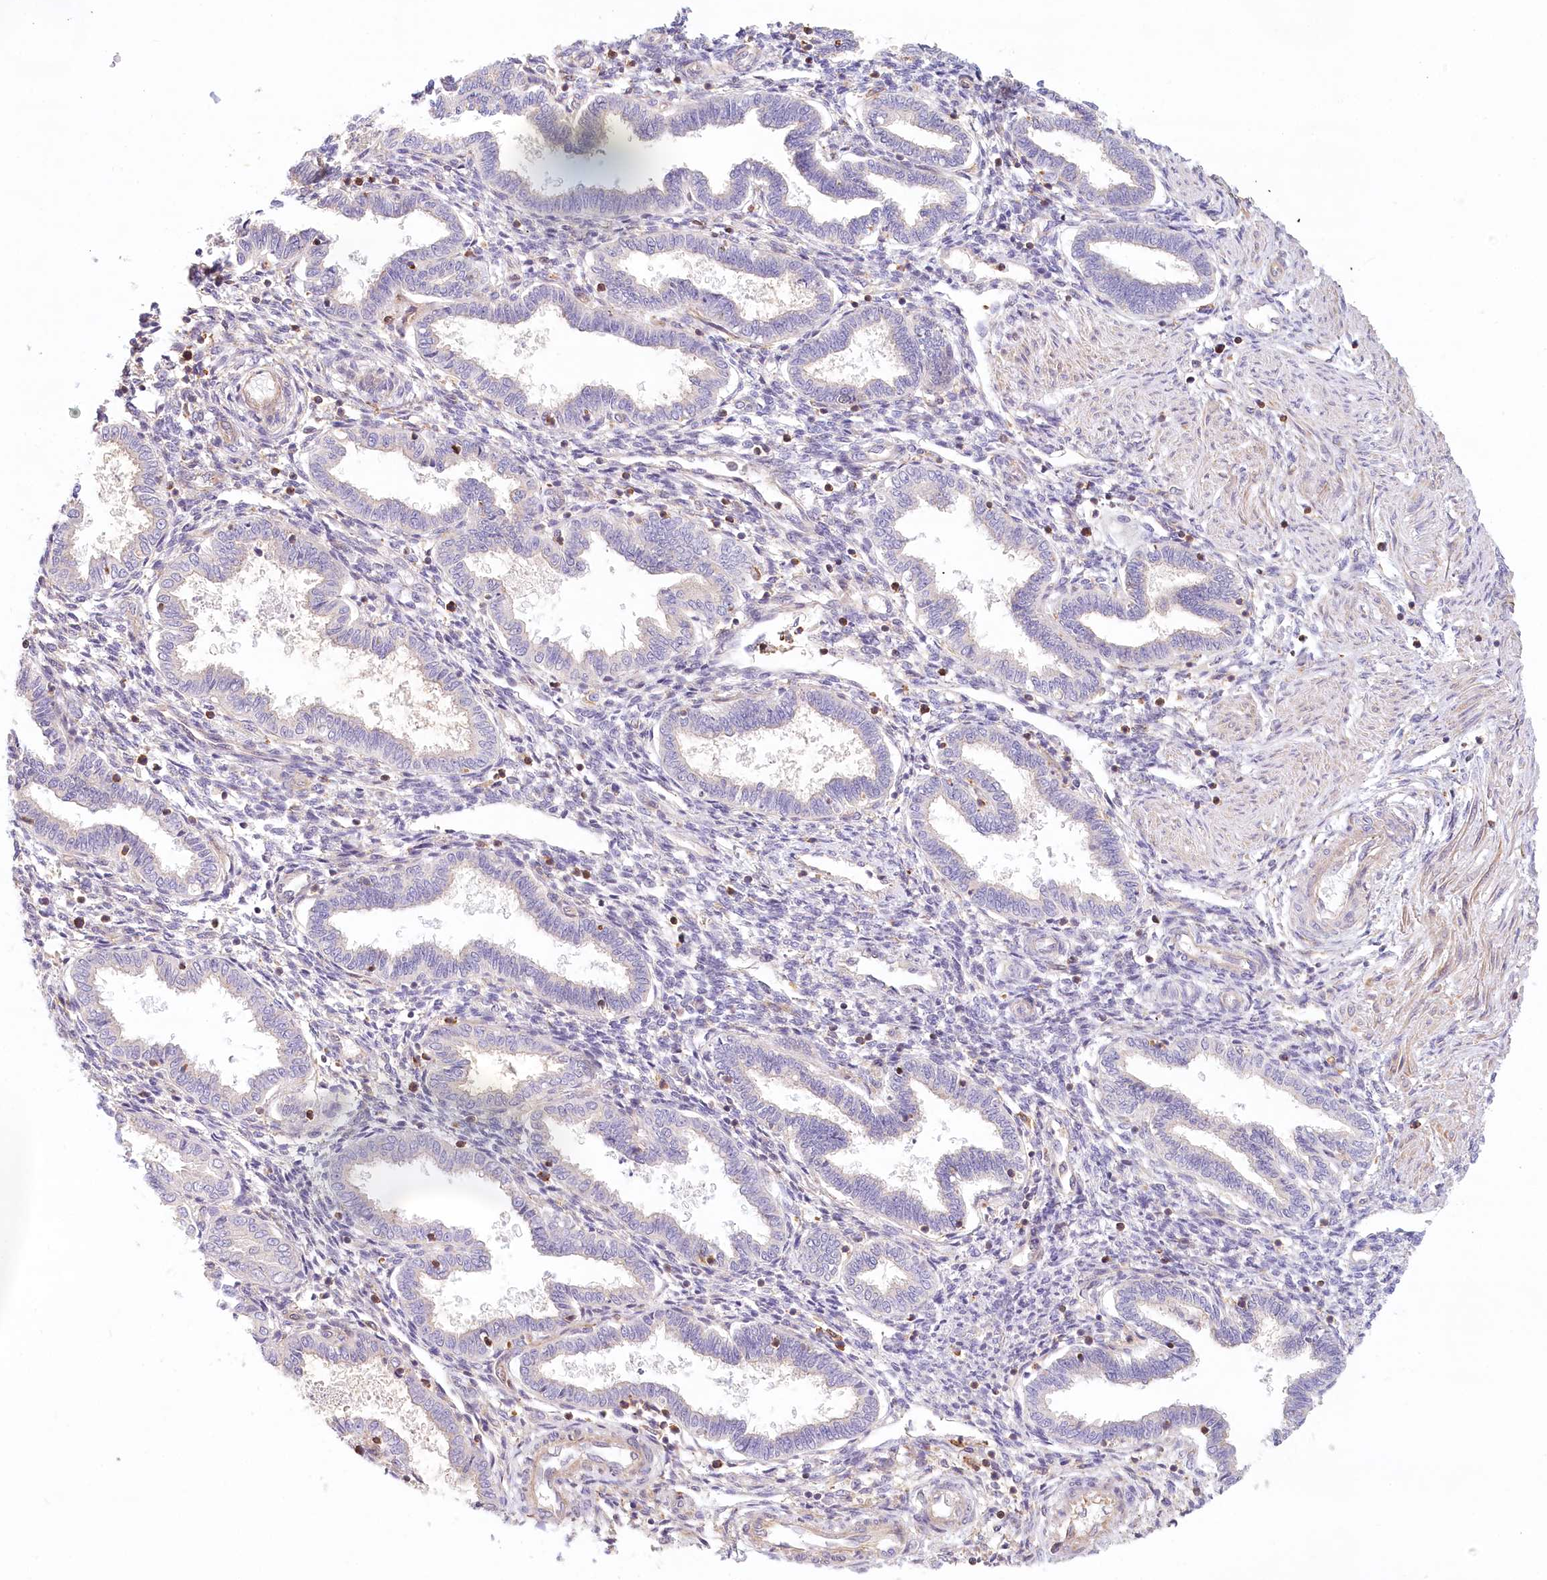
{"staining": {"intensity": "weak", "quantity": "<25%", "location": "cytoplasmic/membranous"}, "tissue": "endometrium", "cell_type": "Cells in endometrial stroma", "image_type": "normal", "snomed": [{"axis": "morphology", "description": "Normal tissue, NOS"}, {"axis": "topography", "description": "Endometrium"}], "caption": "An image of human endometrium is negative for staining in cells in endometrial stroma. (DAB immunohistochemistry (IHC) with hematoxylin counter stain).", "gene": "UMPS", "patient": {"sex": "female", "age": 33}}